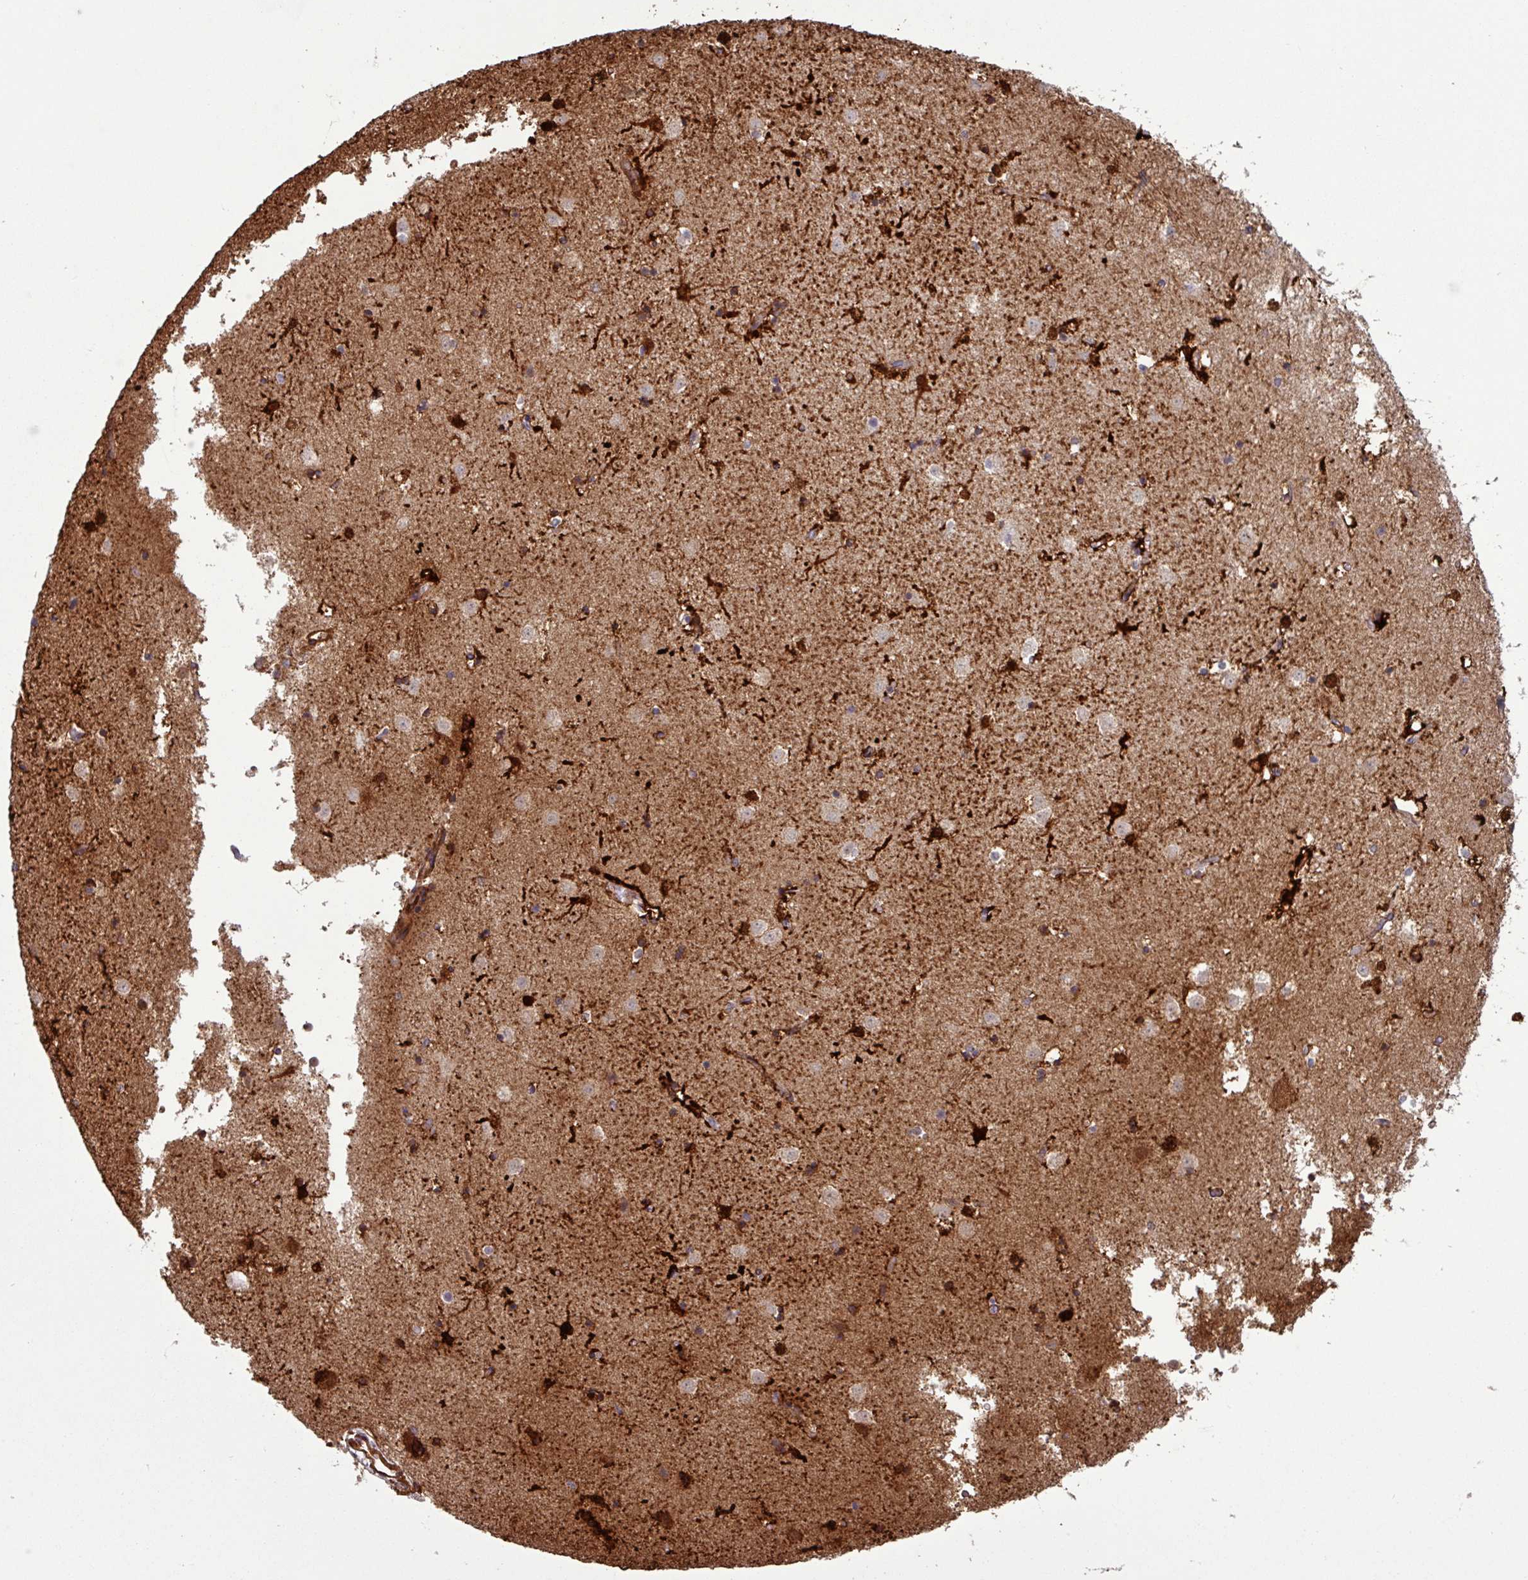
{"staining": {"intensity": "strong", "quantity": ">75%", "location": "cytoplasmic/membranous"}, "tissue": "caudate", "cell_type": "Glial cells", "image_type": "normal", "snomed": [{"axis": "morphology", "description": "Normal tissue, NOS"}, {"axis": "topography", "description": "Lateral ventricle wall"}], "caption": "This photomicrograph demonstrates benign caudate stained with immunohistochemistry (IHC) to label a protein in brown. The cytoplasmic/membranous of glial cells show strong positivity for the protein. Nuclei are counter-stained blue.", "gene": "PCED1A", "patient": {"sex": "female", "age": 52}}